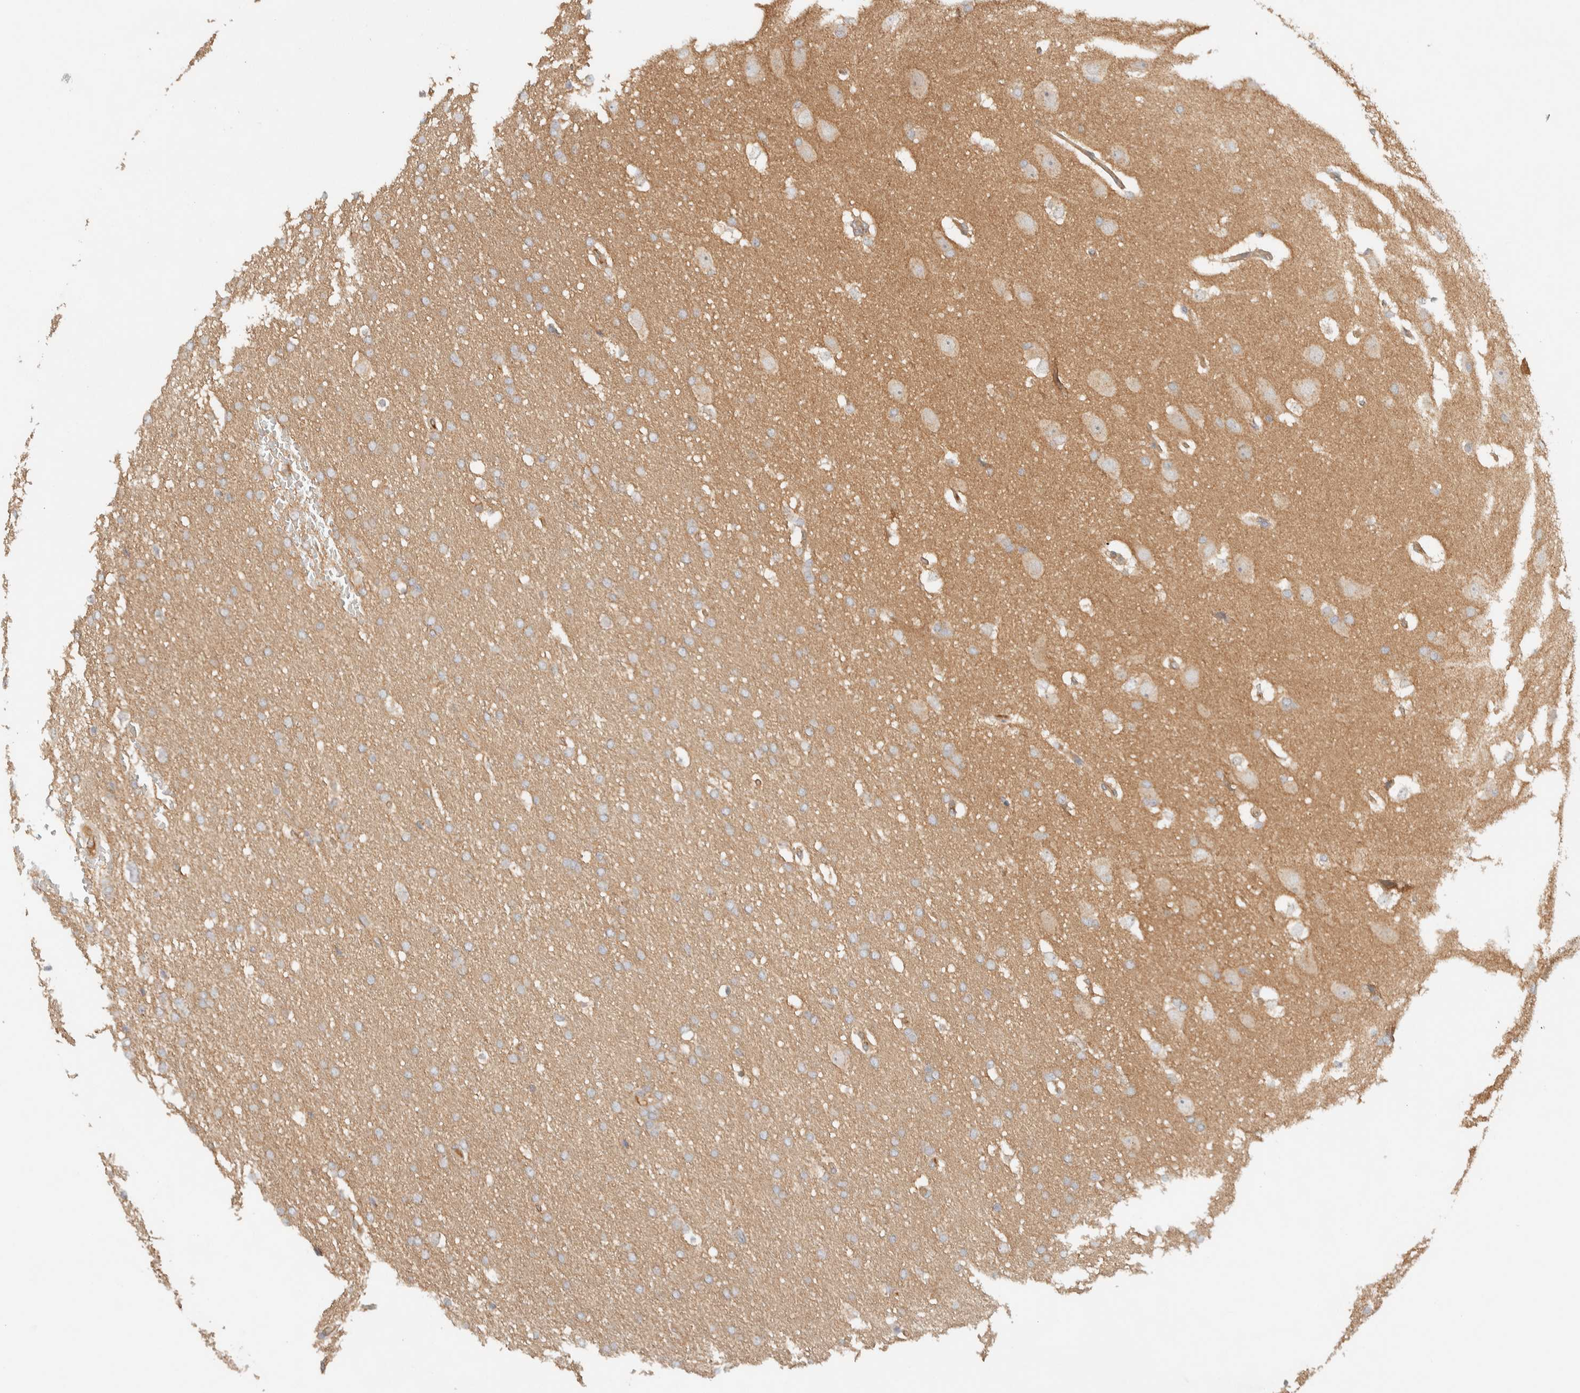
{"staining": {"intensity": "negative", "quantity": "none", "location": "none"}, "tissue": "glioma", "cell_type": "Tumor cells", "image_type": "cancer", "snomed": [{"axis": "morphology", "description": "Glioma, malignant, Low grade"}, {"axis": "topography", "description": "Brain"}], "caption": "A histopathology image of human malignant low-grade glioma is negative for staining in tumor cells.", "gene": "FAM167A", "patient": {"sex": "female", "age": 37}}